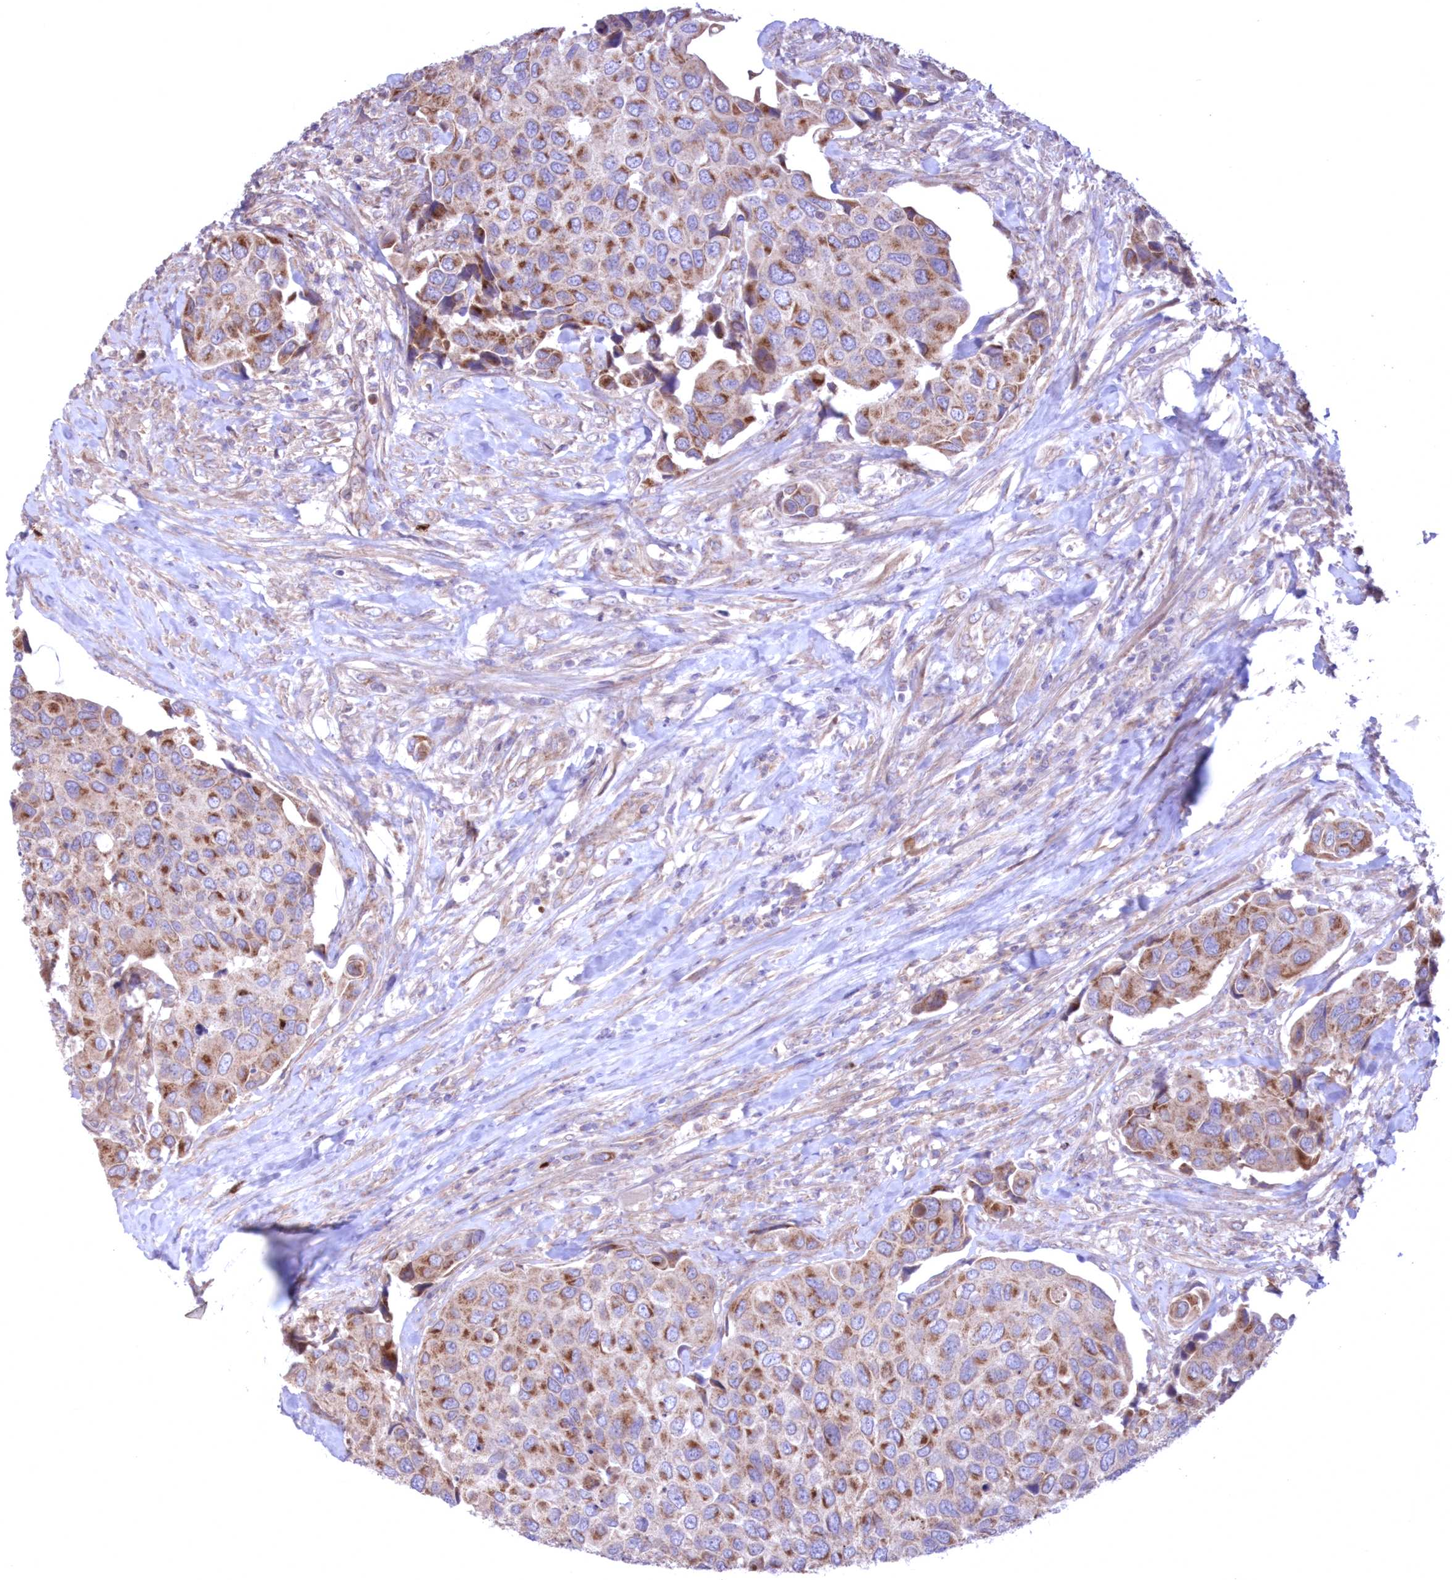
{"staining": {"intensity": "moderate", "quantity": ">75%", "location": "cytoplasmic/membranous"}, "tissue": "urothelial cancer", "cell_type": "Tumor cells", "image_type": "cancer", "snomed": [{"axis": "morphology", "description": "Urothelial carcinoma, High grade"}, {"axis": "topography", "description": "Urinary bladder"}], "caption": "About >75% of tumor cells in urothelial cancer exhibit moderate cytoplasmic/membranous protein staining as visualized by brown immunohistochemical staining.", "gene": "MTRF1L", "patient": {"sex": "male", "age": 74}}